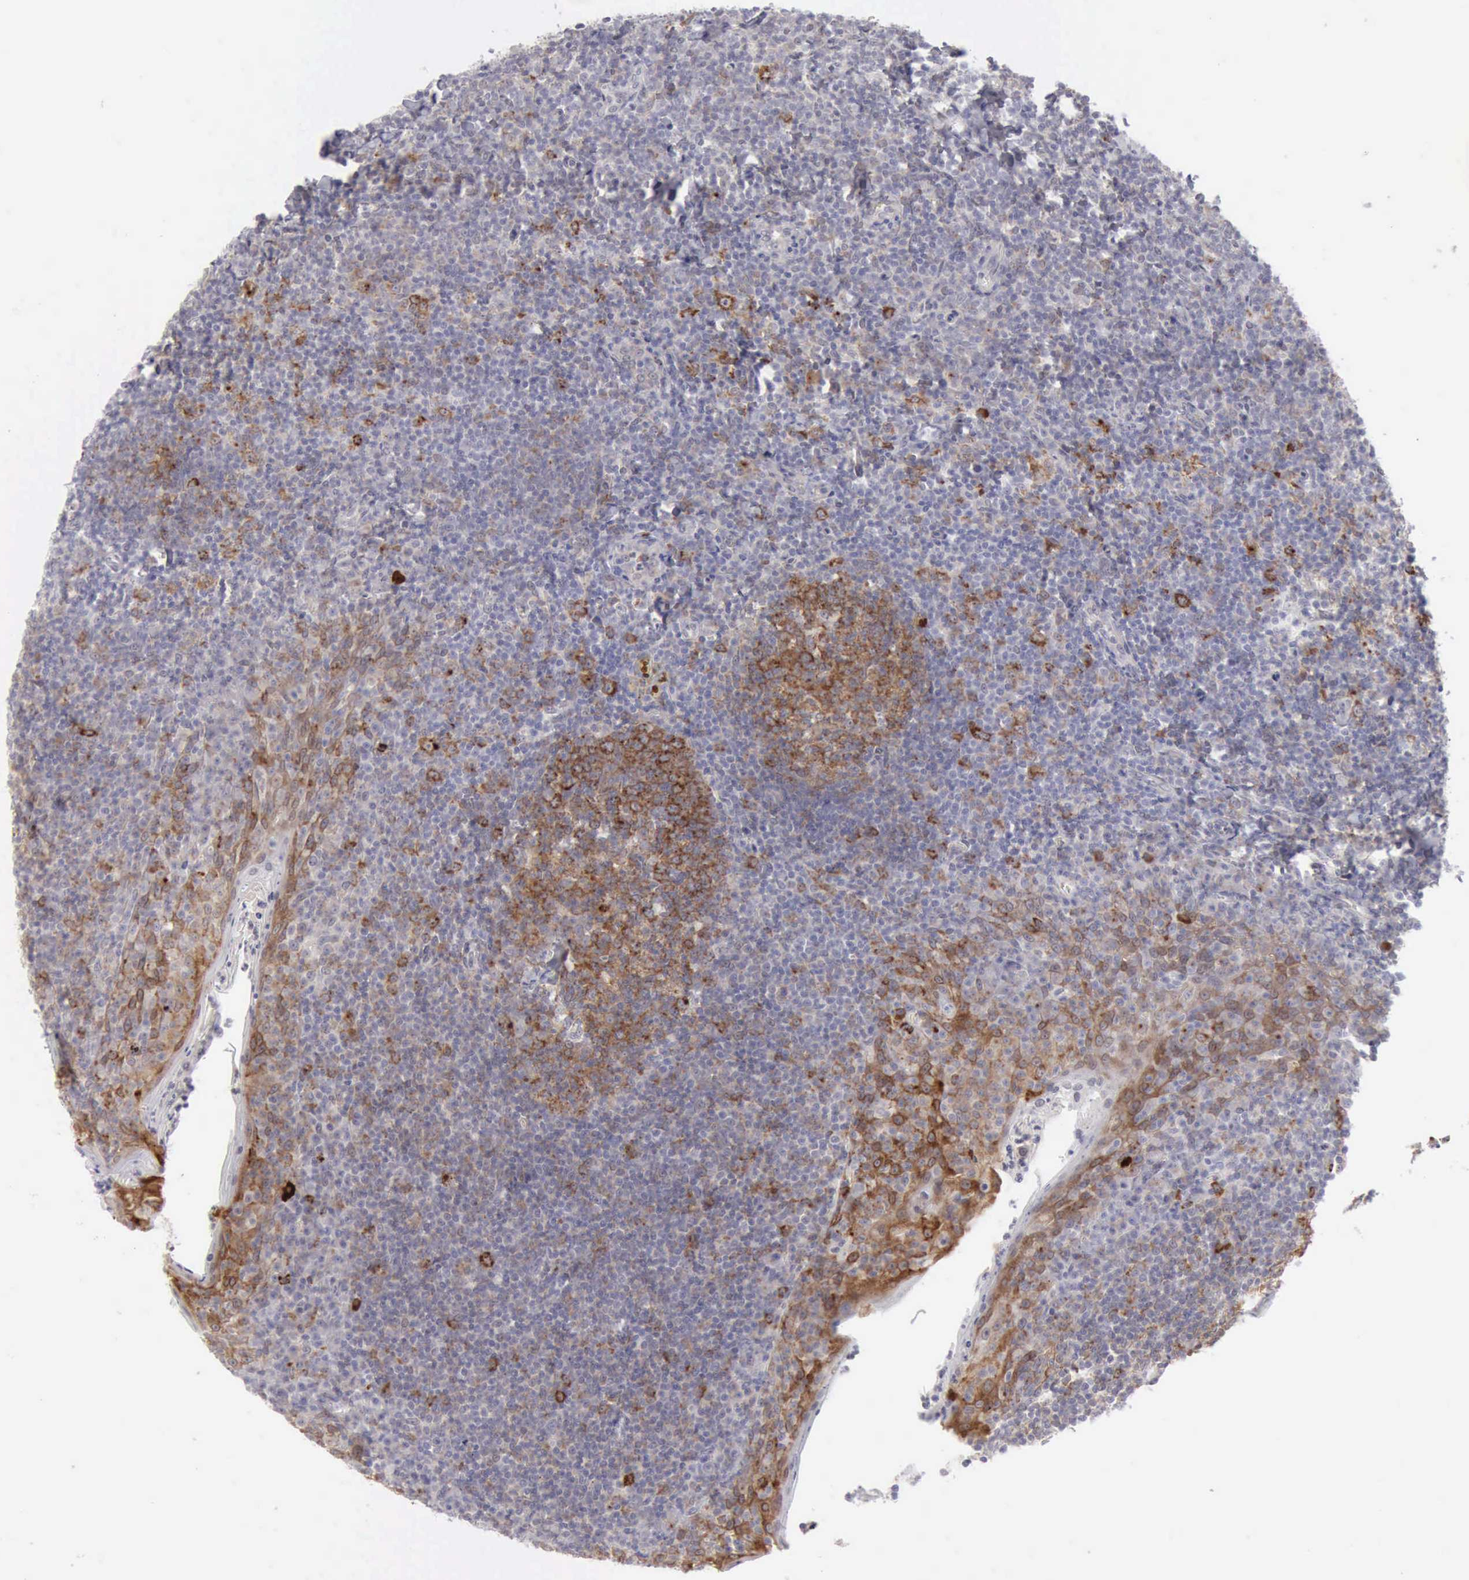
{"staining": {"intensity": "moderate", "quantity": ">75%", "location": "cytoplasmic/membranous"}, "tissue": "tonsil", "cell_type": "Germinal center cells", "image_type": "normal", "snomed": [{"axis": "morphology", "description": "Normal tissue, NOS"}, {"axis": "topography", "description": "Tonsil"}], "caption": "Immunohistochemical staining of benign human tonsil shows >75% levels of moderate cytoplasmic/membranous protein positivity in about >75% of germinal center cells. Immunohistochemistry (ihc) stains the protein of interest in brown and the nuclei are stained blue.", "gene": "TFRC", "patient": {"sex": "male", "age": 31}}